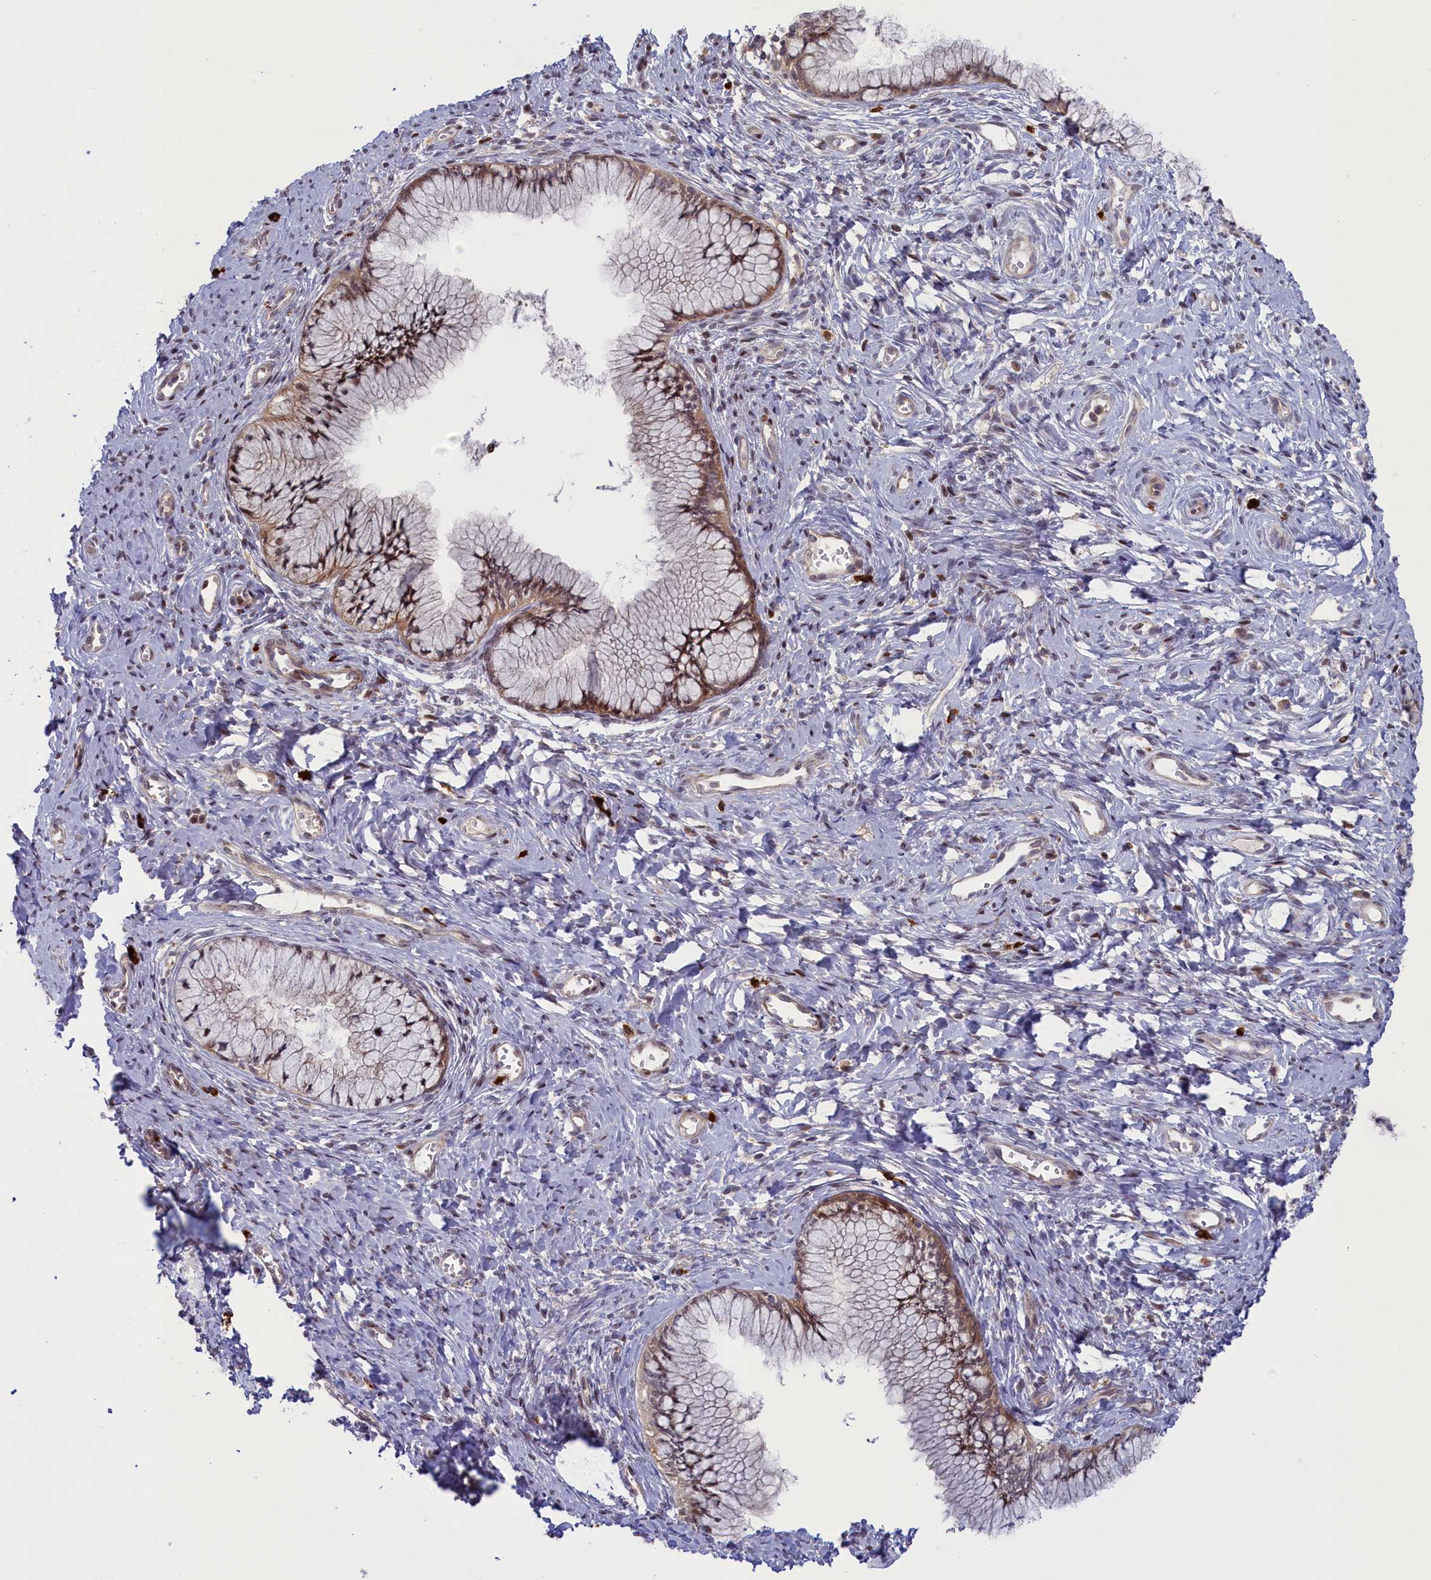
{"staining": {"intensity": "weak", "quantity": ">75%", "location": "cytoplasmic/membranous,nuclear"}, "tissue": "cervix", "cell_type": "Glandular cells", "image_type": "normal", "snomed": [{"axis": "morphology", "description": "Normal tissue, NOS"}, {"axis": "topography", "description": "Cervix"}], "caption": "This is a micrograph of immunohistochemistry staining of unremarkable cervix, which shows weak positivity in the cytoplasmic/membranous,nuclear of glandular cells.", "gene": "CCL23", "patient": {"sex": "female", "age": 42}}